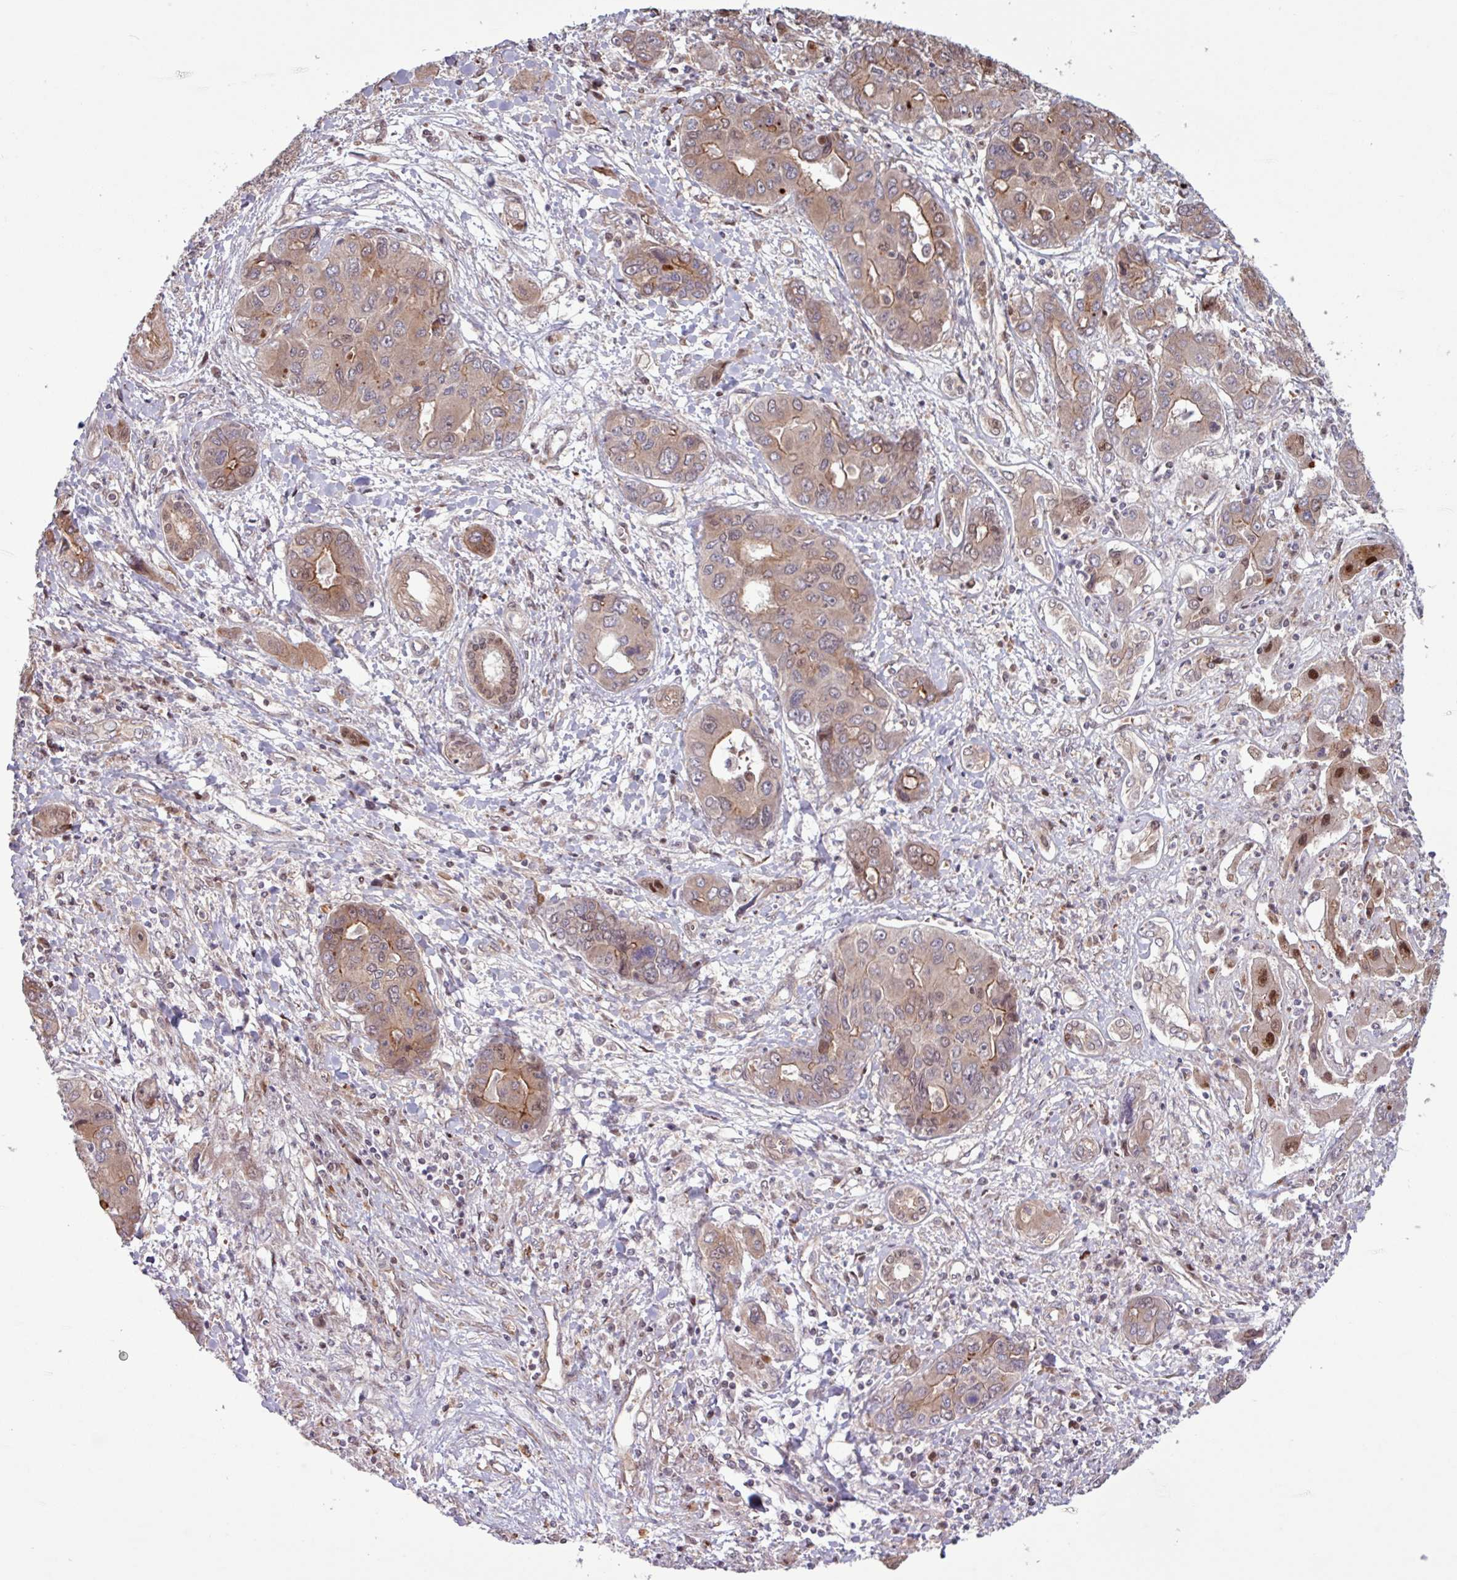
{"staining": {"intensity": "moderate", "quantity": "<25%", "location": "cytoplasmic/membranous"}, "tissue": "liver cancer", "cell_type": "Tumor cells", "image_type": "cancer", "snomed": [{"axis": "morphology", "description": "Cholangiocarcinoma"}, {"axis": "topography", "description": "Liver"}], "caption": "This micrograph shows immunohistochemistry (IHC) staining of liver cancer, with low moderate cytoplasmic/membranous staining in approximately <25% of tumor cells.", "gene": "PDPR", "patient": {"sex": "male", "age": 67}}